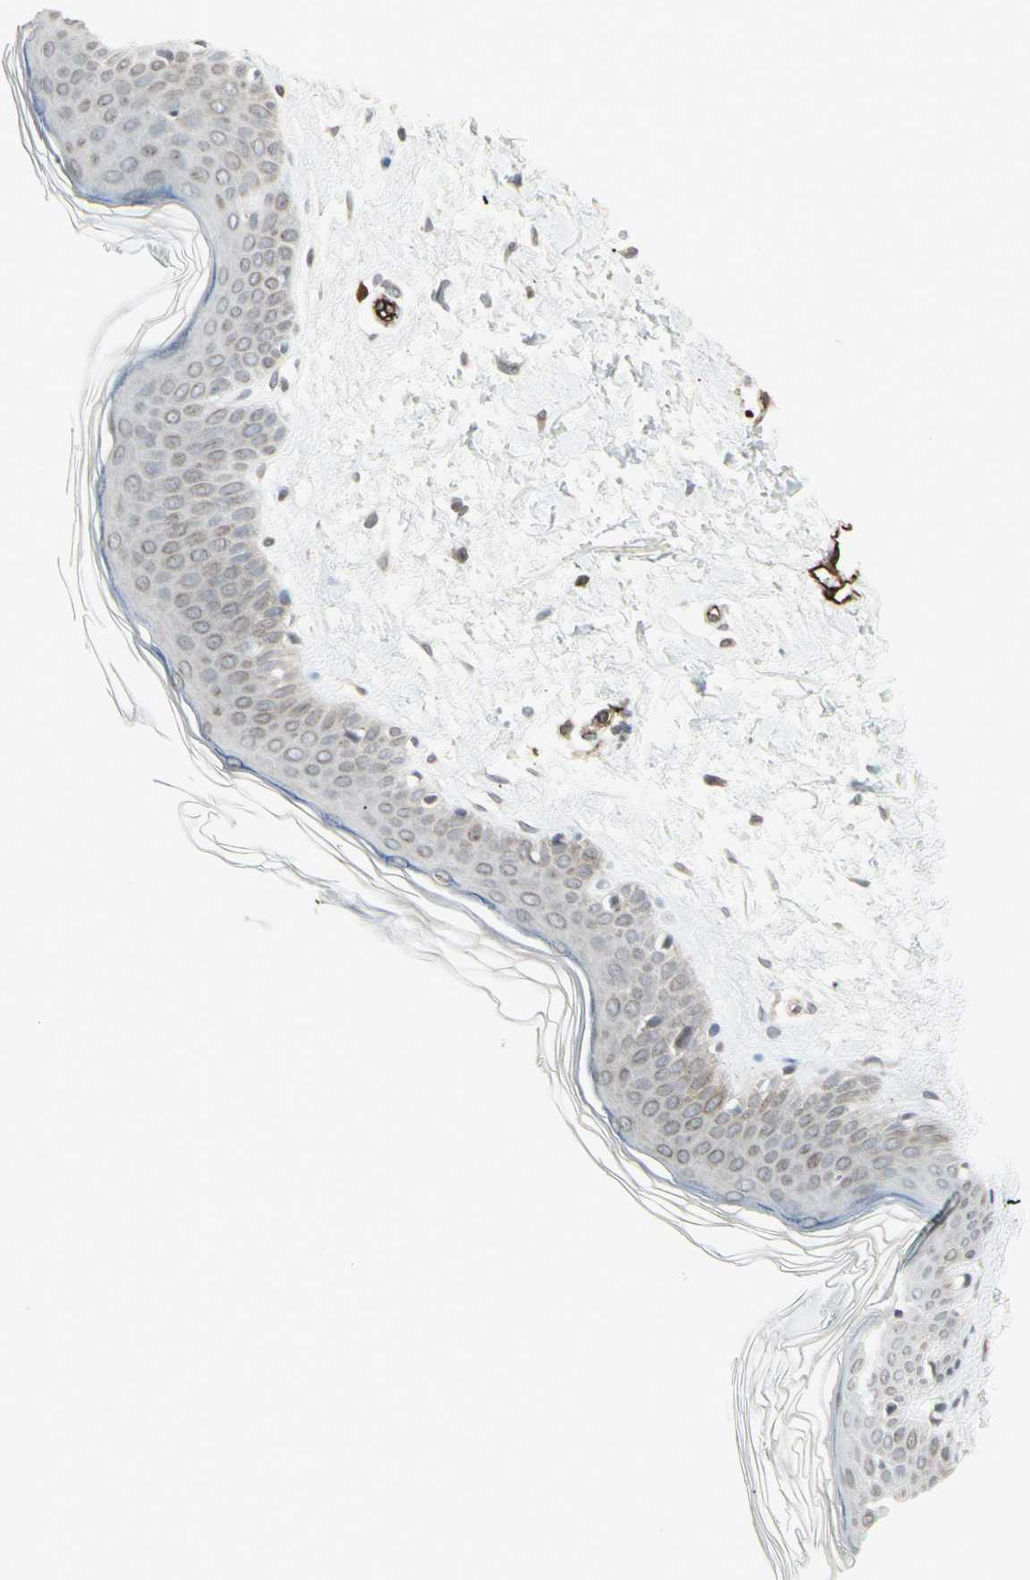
{"staining": {"intensity": "negative", "quantity": "none", "location": "none"}, "tissue": "skin", "cell_type": "Fibroblasts", "image_type": "normal", "snomed": [{"axis": "morphology", "description": "Normal tissue, NOS"}, {"axis": "topography", "description": "Skin"}], "caption": "An image of skin stained for a protein reveals no brown staining in fibroblasts. Nuclei are stained in blue.", "gene": "DTX3L", "patient": {"sex": "female", "age": 56}}